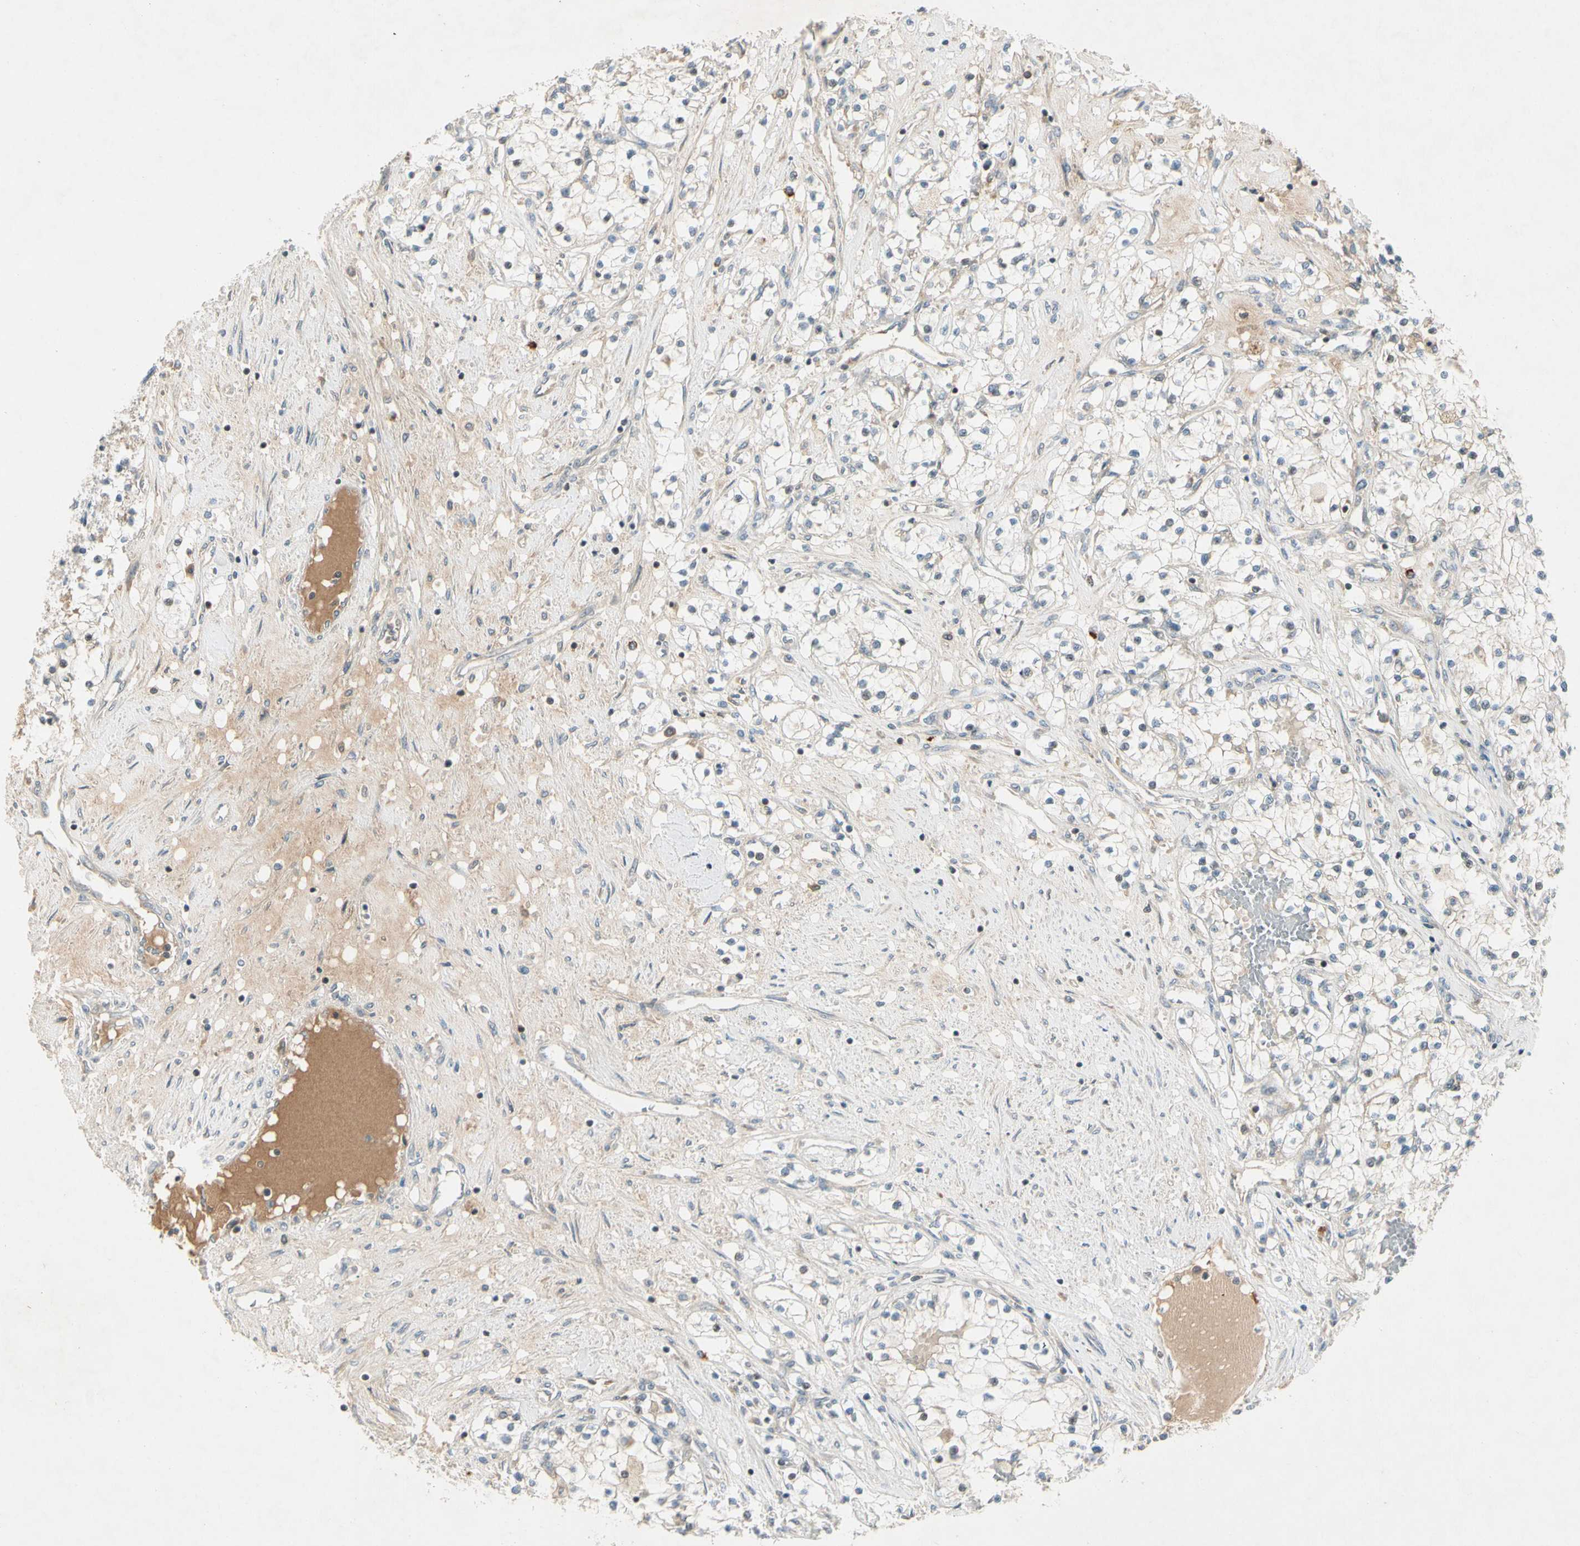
{"staining": {"intensity": "weak", "quantity": "<25%", "location": "cytoplasmic/membranous"}, "tissue": "renal cancer", "cell_type": "Tumor cells", "image_type": "cancer", "snomed": [{"axis": "morphology", "description": "Adenocarcinoma, NOS"}, {"axis": "topography", "description": "Kidney"}], "caption": "This is an immunohistochemistry (IHC) micrograph of adenocarcinoma (renal). There is no expression in tumor cells.", "gene": "ICAM5", "patient": {"sex": "male", "age": 68}}